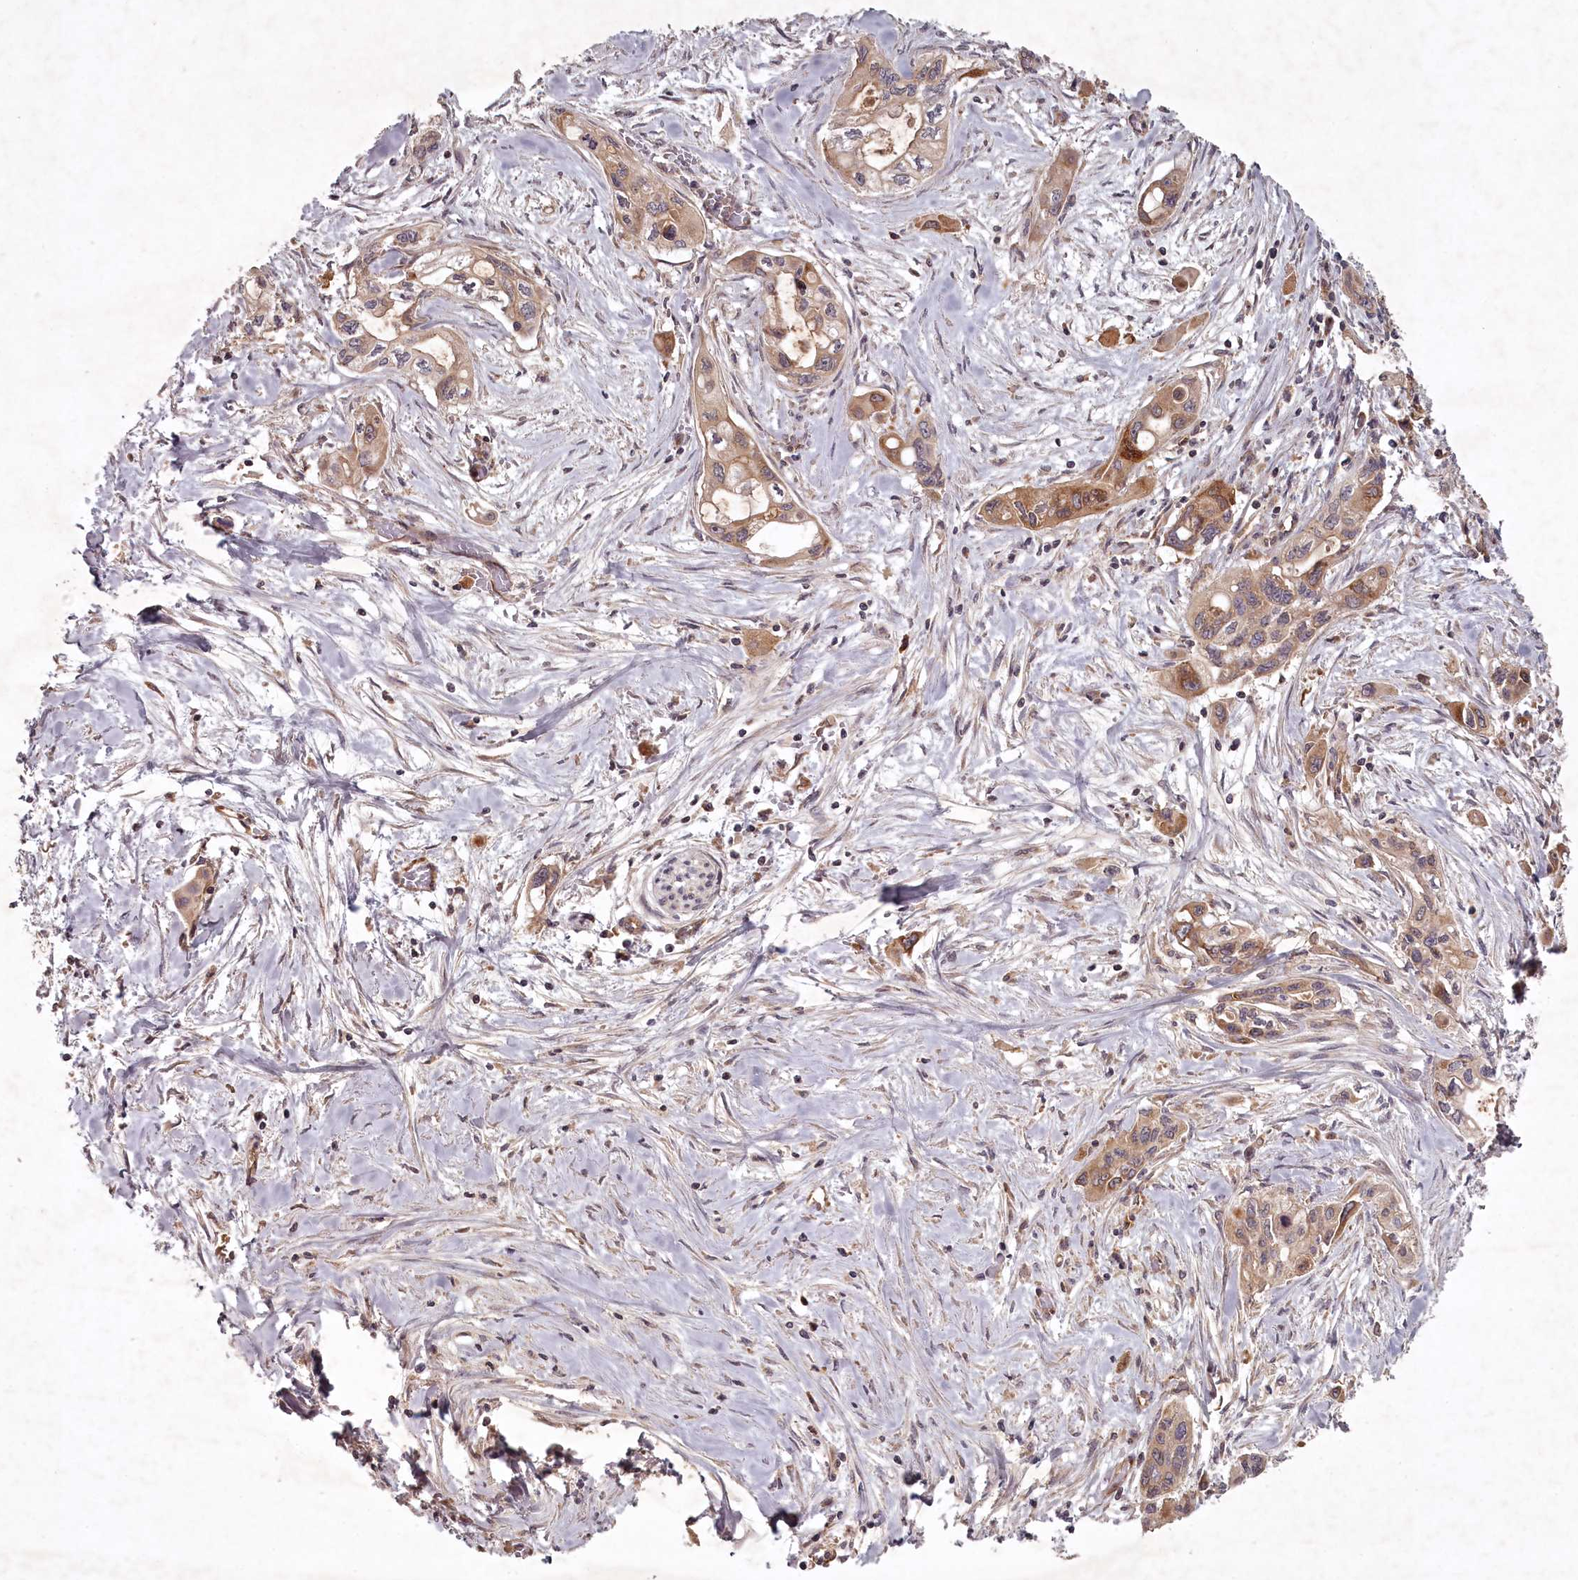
{"staining": {"intensity": "moderate", "quantity": "25%-75%", "location": "cytoplasmic/membranous"}, "tissue": "pancreatic cancer", "cell_type": "Tumor cells", "image_type": "cancer", "snomed": [{"axis": "morphology", "description": "Adenocarcinoma, NOS"}, {"axis": "topography", "description": "Pancreas"}], "caption": "Protein staining by IHC displays moderate cytoplasmic/membranous expression in about 25%-75% of tumor cells in pancreatic cancer (adenocarcinoma).", "gene": "TMIE", "patient": {"sex": "male", "age": 75}}